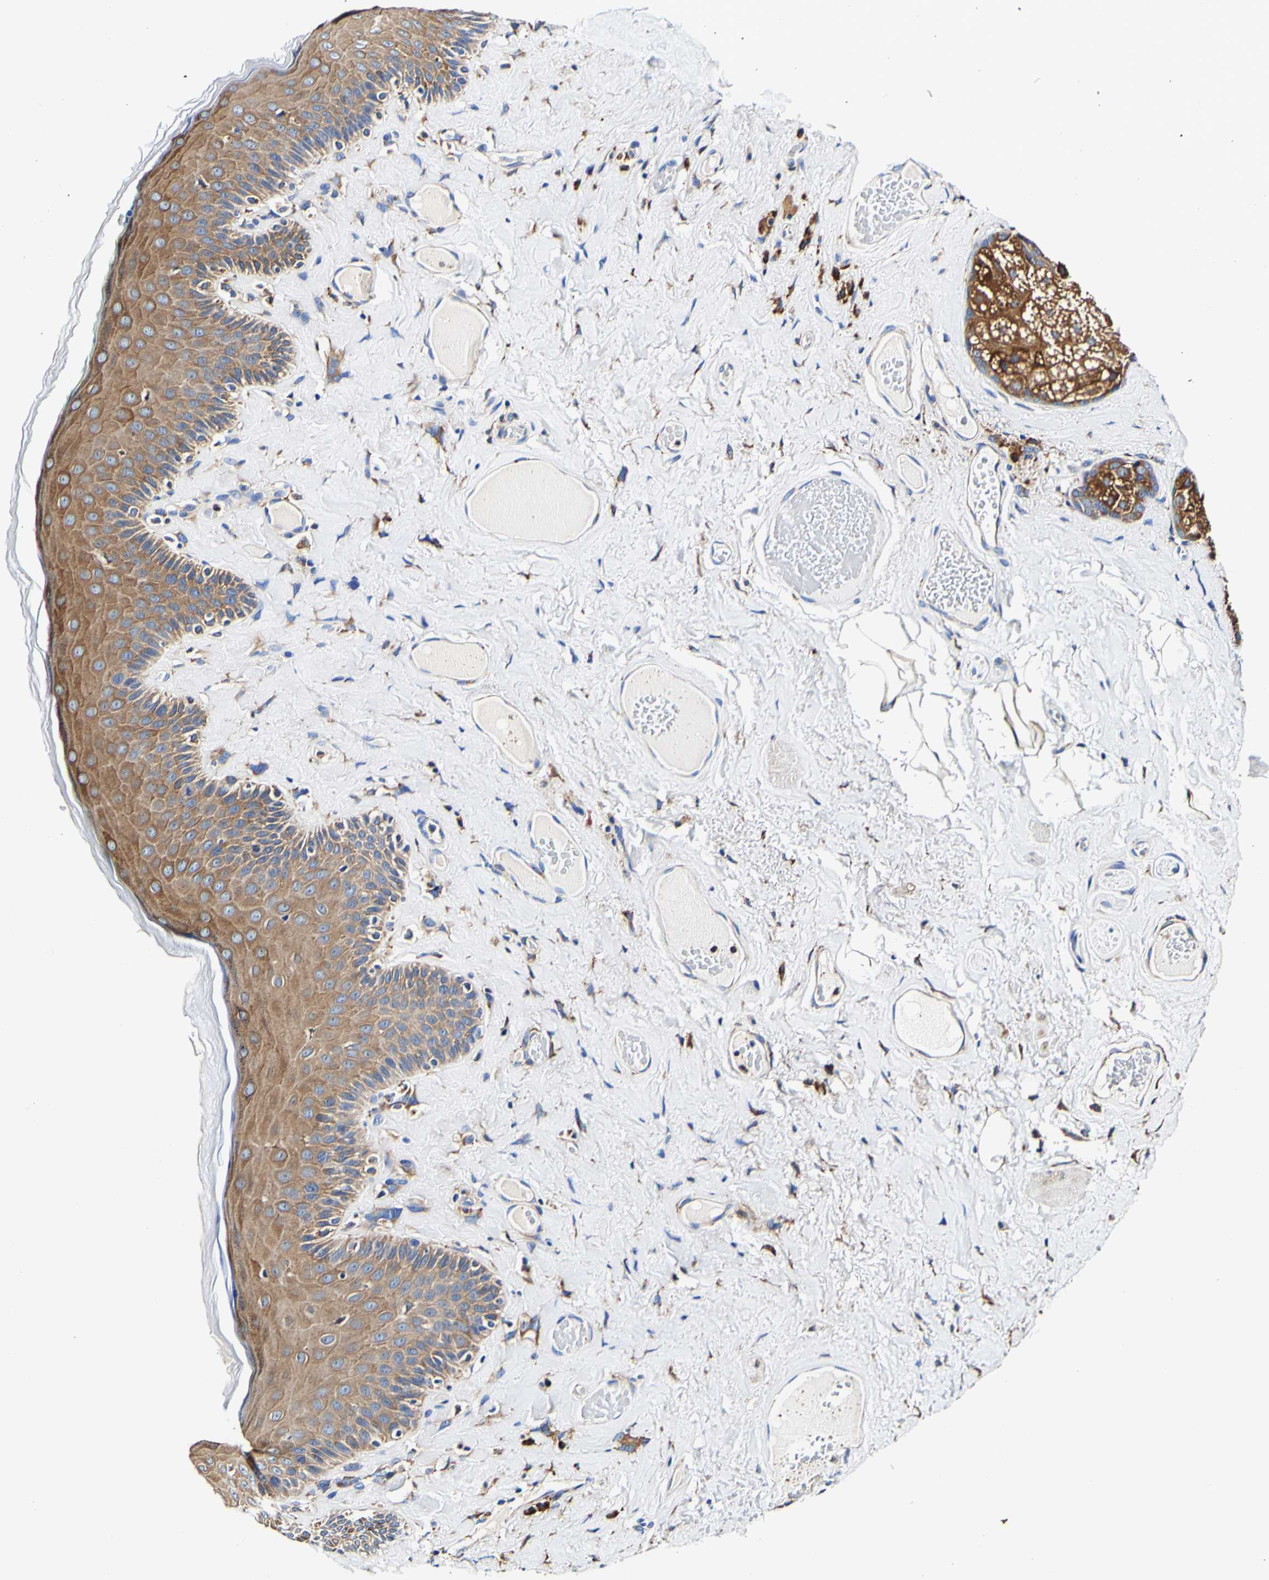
{"staining": {"intensity": "strong", "quantity": ">75%", "location": "cytoplasmic/membranous"}, "tissue": "skin", "cell_type": "Epidermal cells", "image_type": "normal", "snomed": [{"axis": "morphology", "description": "Normal tissue, NOS"}, {"axis": "topography", "description": "Anal"}], "caption": "The micrograph exhibits immunohistochemical staining of normal skin. There is strong cytoplasmic/membranous staining is seen in approximately >75% of epidermal cells.", "gene": "P4HB", "patient": {"sex": "male", "age": 69}}